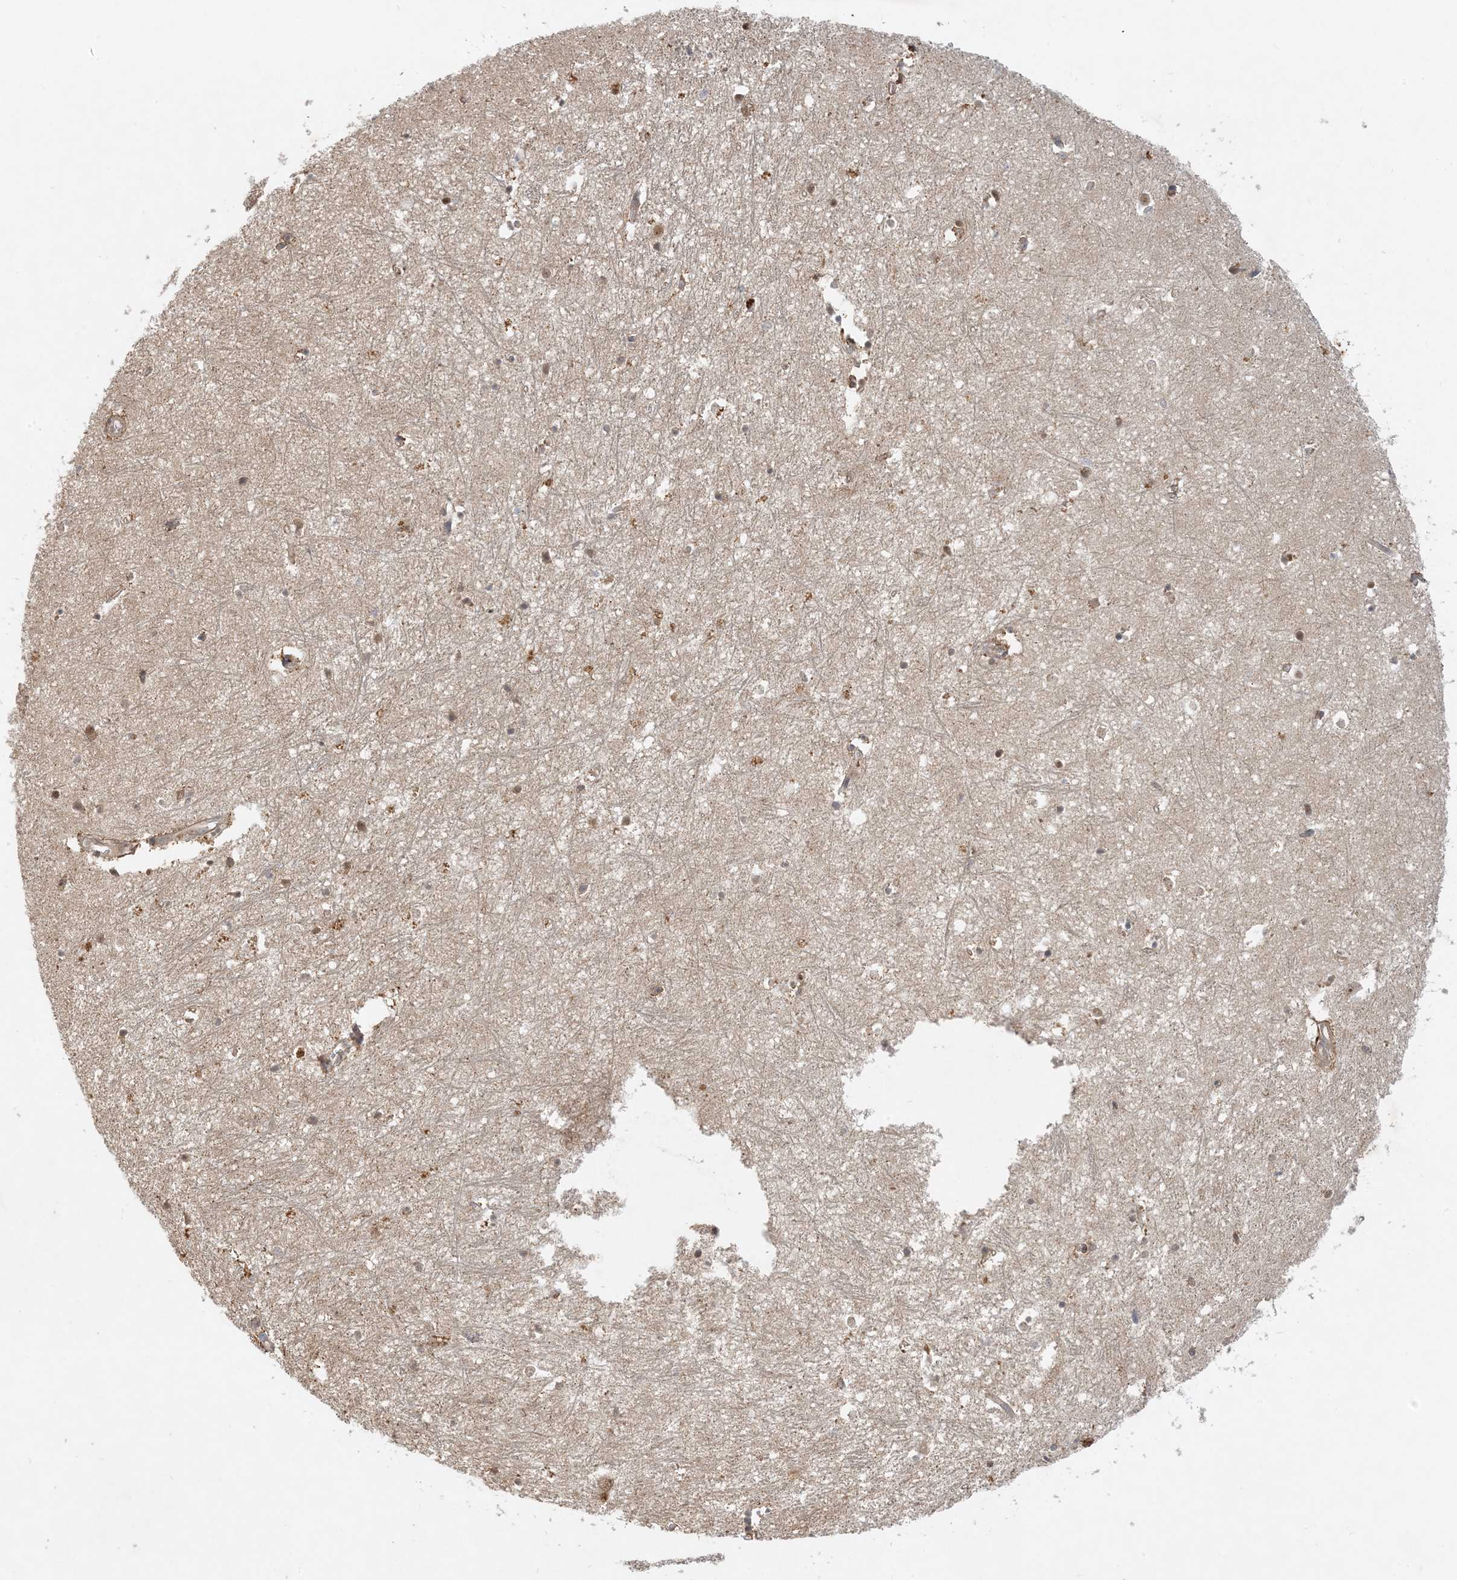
{"staining": {"intensity": "moderate", "quantity": "<25%", "location": "cytoplasmic/membranous"}, "tissue": "hippocampus", "cell_type": "Glial cells", "image_type": "normal", "snomed": [{"axis": "morphology", "description": "Normal tissue, NOS"}, {"axis": "topography", "description": "Hippocampus"}], "caption": "Immunohistochemistry of unremarkable hippocampus reveals low levels of moderate cytoplasmic/membranous positivity in approximately <25% of glial cells.", "gene": "ZCCHC4", "patient": {"sex": "female", "age": 64}}